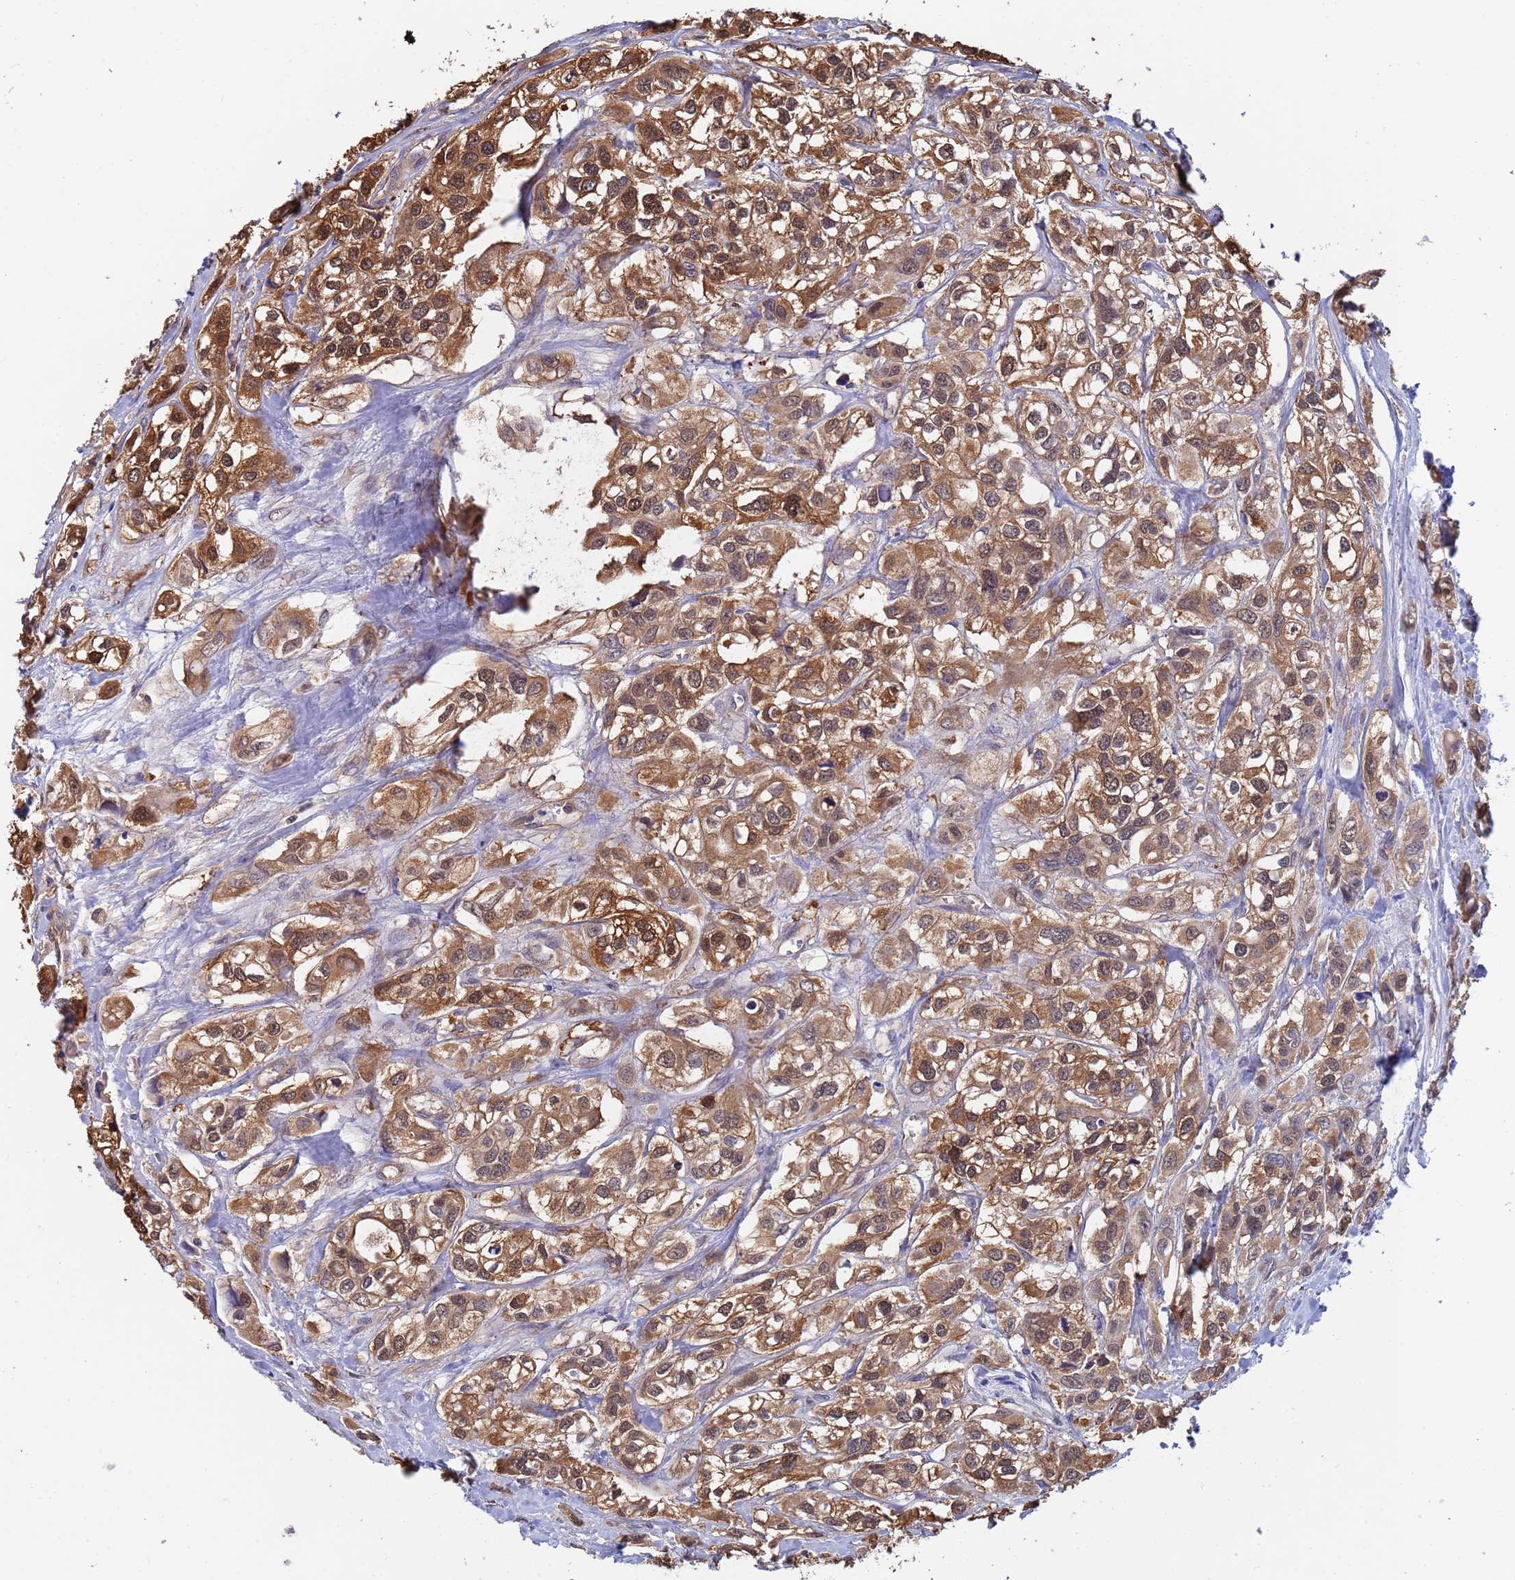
{"staining": {"intensity": "strong", "quantity": ">75%", "location": "cytoplasmic/membranous,nuclear"}, "tissue": "urothelial cancer", "cell_type": "Tumor cells", "image_type": "cancer", "snomed": [{"axis": "morphology", "description": "Urothelial carcinoma, High grade"}, {"axis": "topography", "description": "Urinary bladder"}], "caption": "Human high-grade urothelial carcinoma stained for a protein (brown) shows strong cytoplasmic/membranous and nuclear positive expression in approximately >75% of tumor cells.", "gene": "FAM25A", "patient": {"sex": "male", "age": 67}}